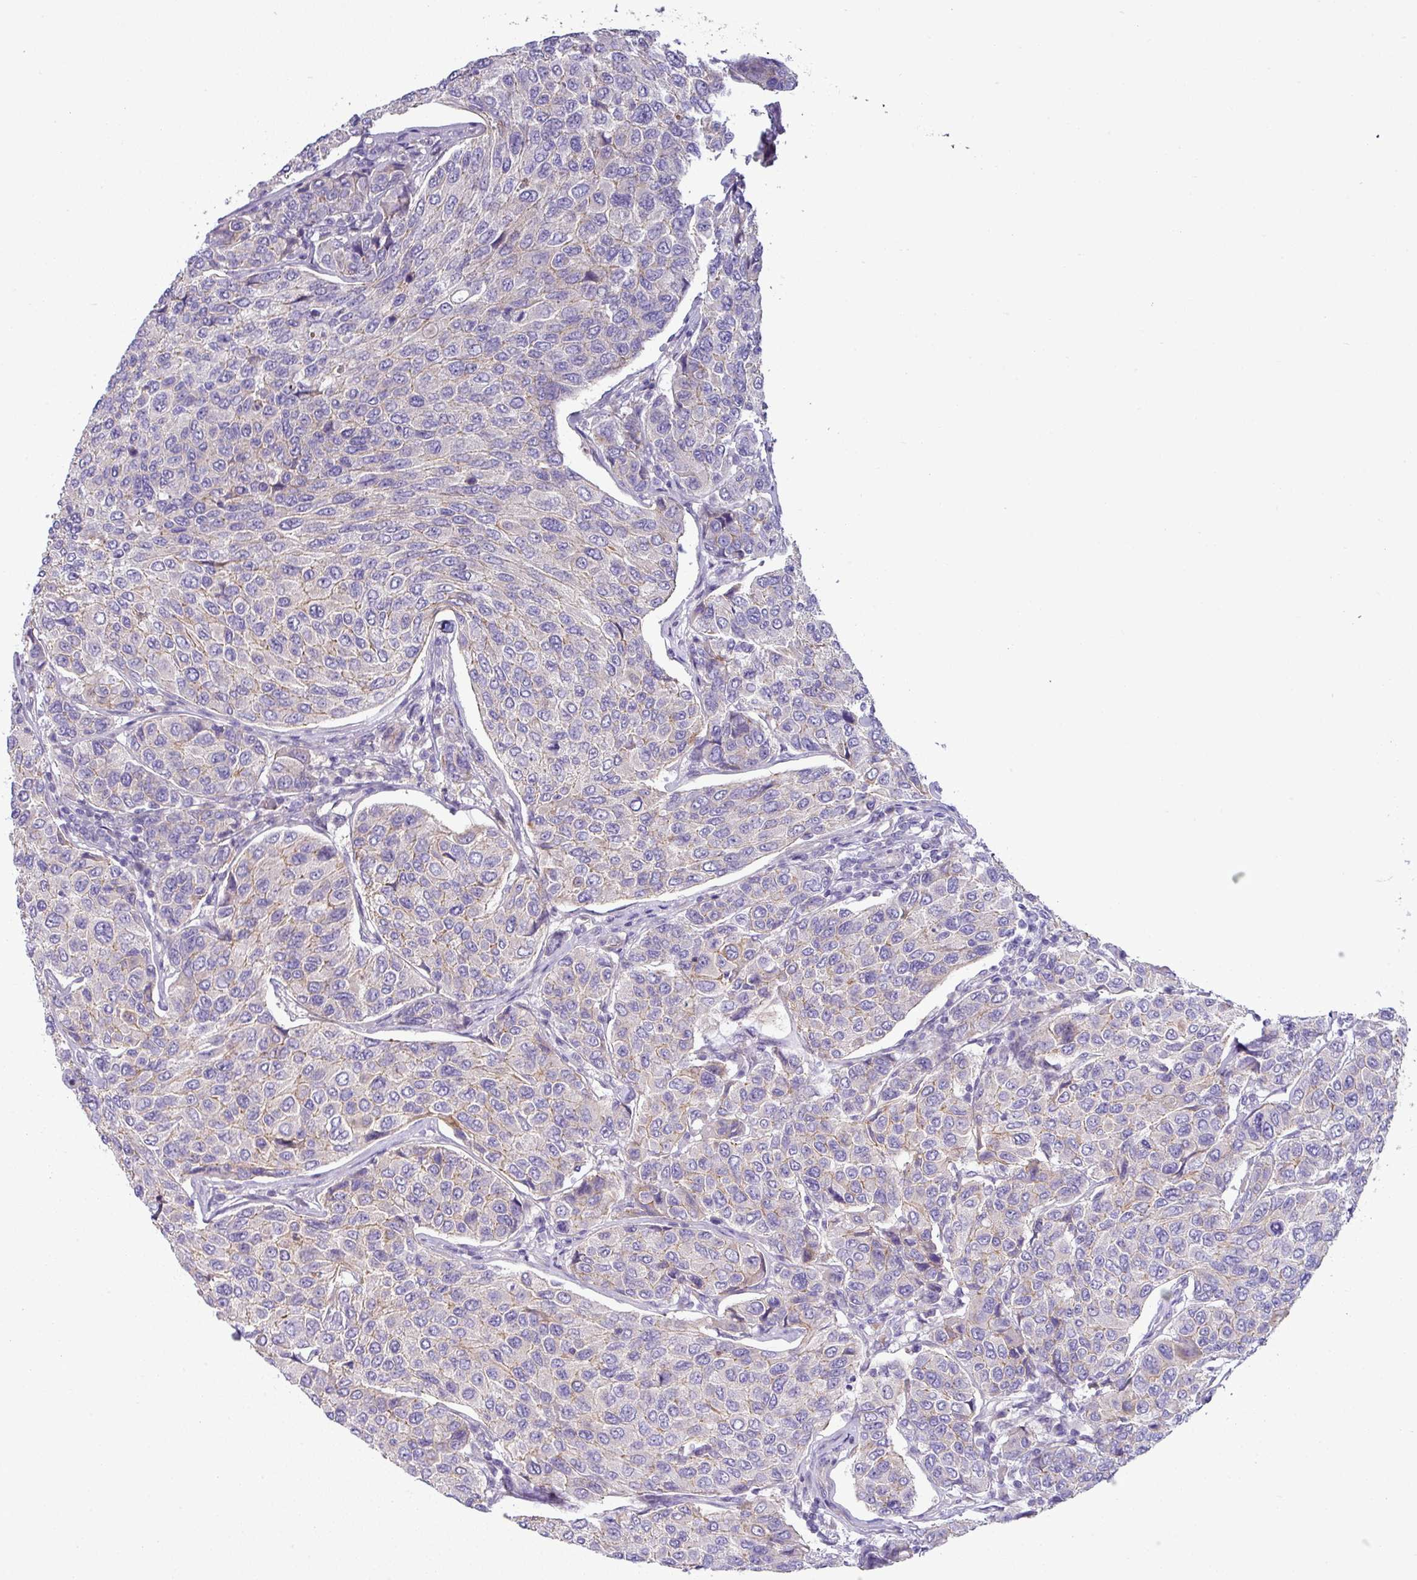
{"staining": {"intensity": "negative", "quantity": "none", "location": "none"}, "tissue": "breast cancer", "cell_type": "Tumor cells", "image_type": "cancer", "snomed": [{"axis": "morphology", "description": "Duct carcinoma"}, {"axis": "topography", "description": "Breast"}], "caption": "Tumor cells show no significant staining in infiltrating ductal carcinoma (breast).", "gene": "ACAP3", "patient": {"sex": "female", "age": 55}}